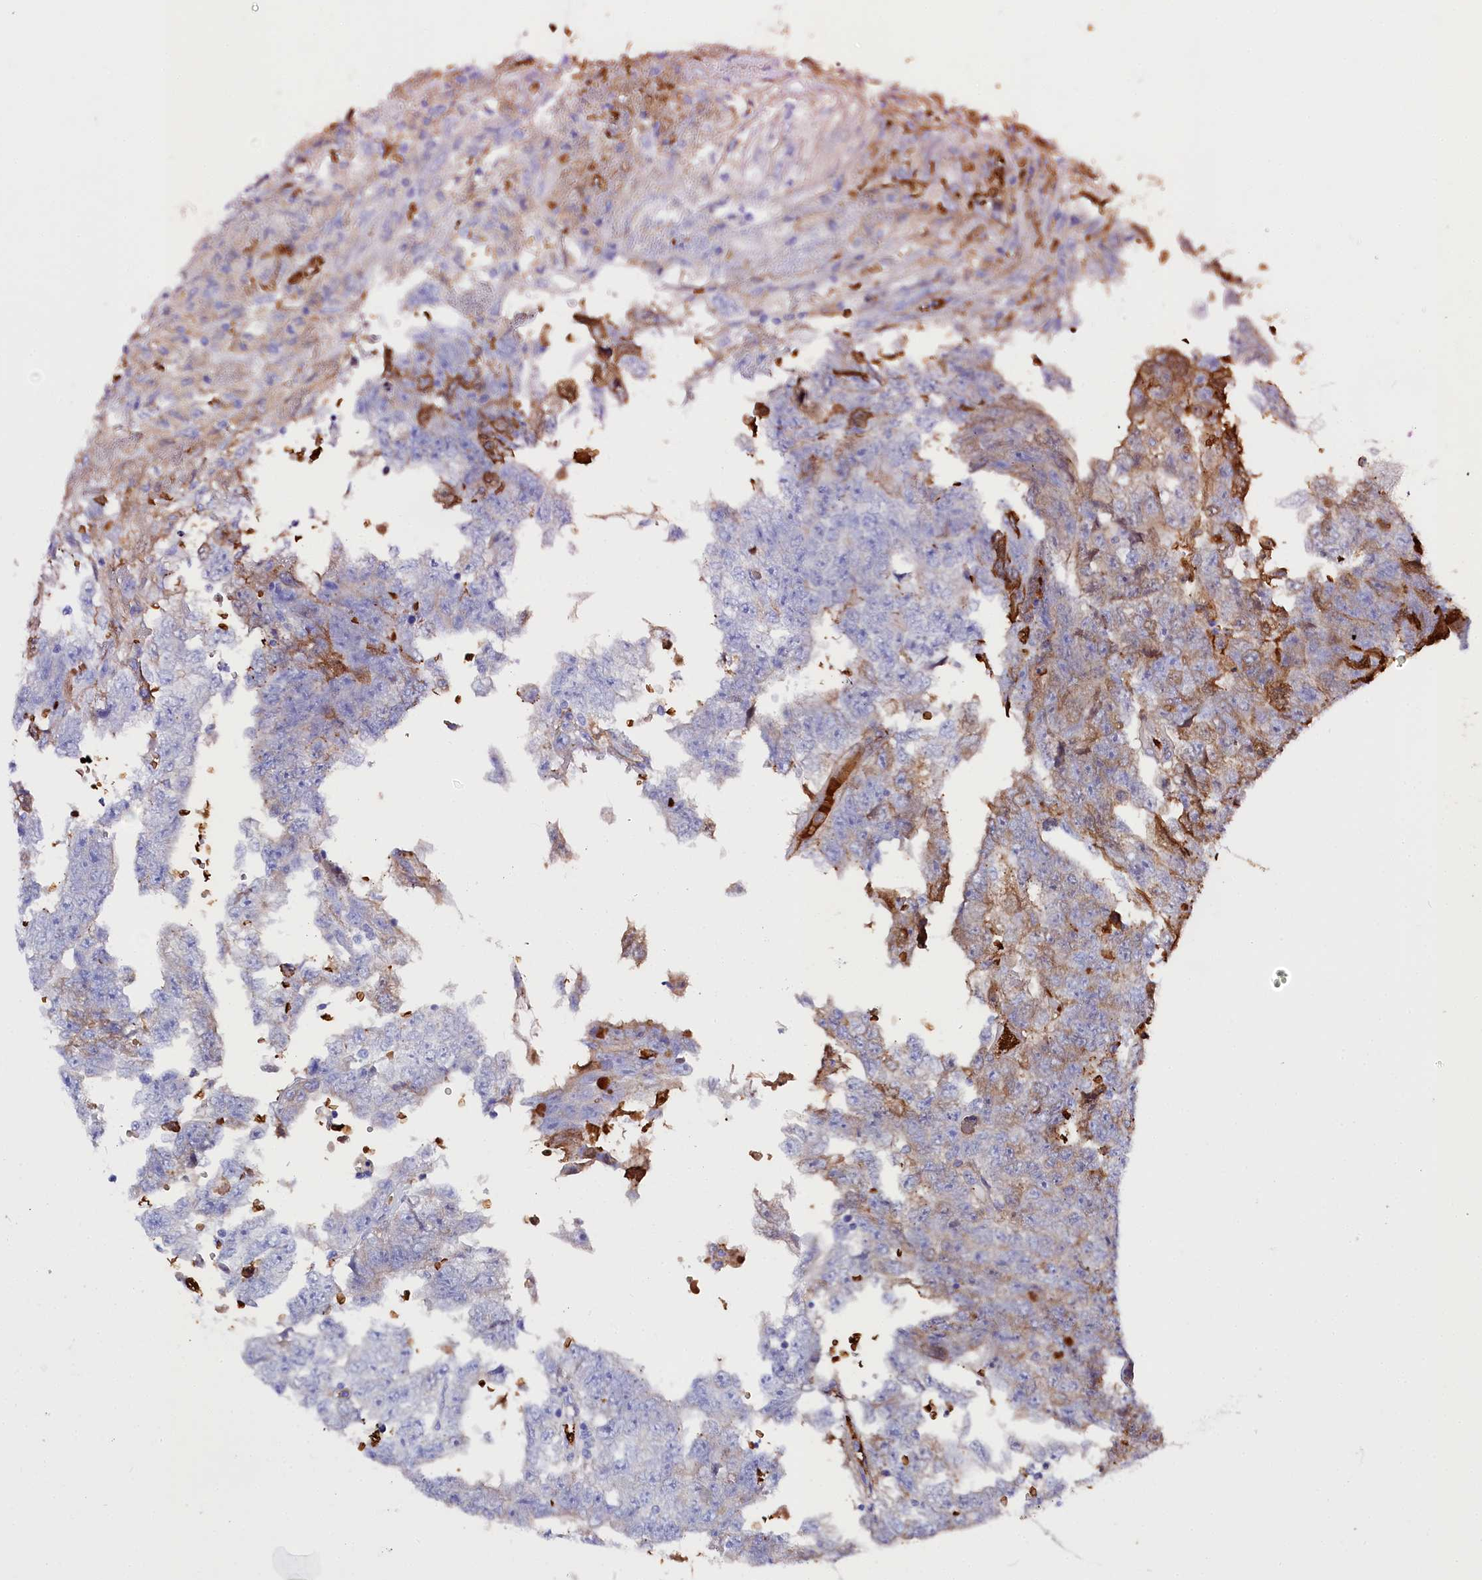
{"staining": {"intensity": "moderate", "quantity": "25%-75%", "location": "cytoplasmic/membranous,nuclear"}, "tissue": "testis cancer", "cell_type": "Tumor cells", "image_type": "cancer", "snomed": [{"axis": "morphology", "description": "Carcinoma, Embryonal, NOS"}, {"axis": "topography", "description": "Testis"}], "caption": "Immunohistochemical staining of human testis embryonal carcinoma shows medium levels of moderate cytoplasmic/membranous and nuclear positivity in approximately 25%-75% of tumor cells.", "gene": "RPUSD3", "patient": {"sex": "male", "age": 25}}